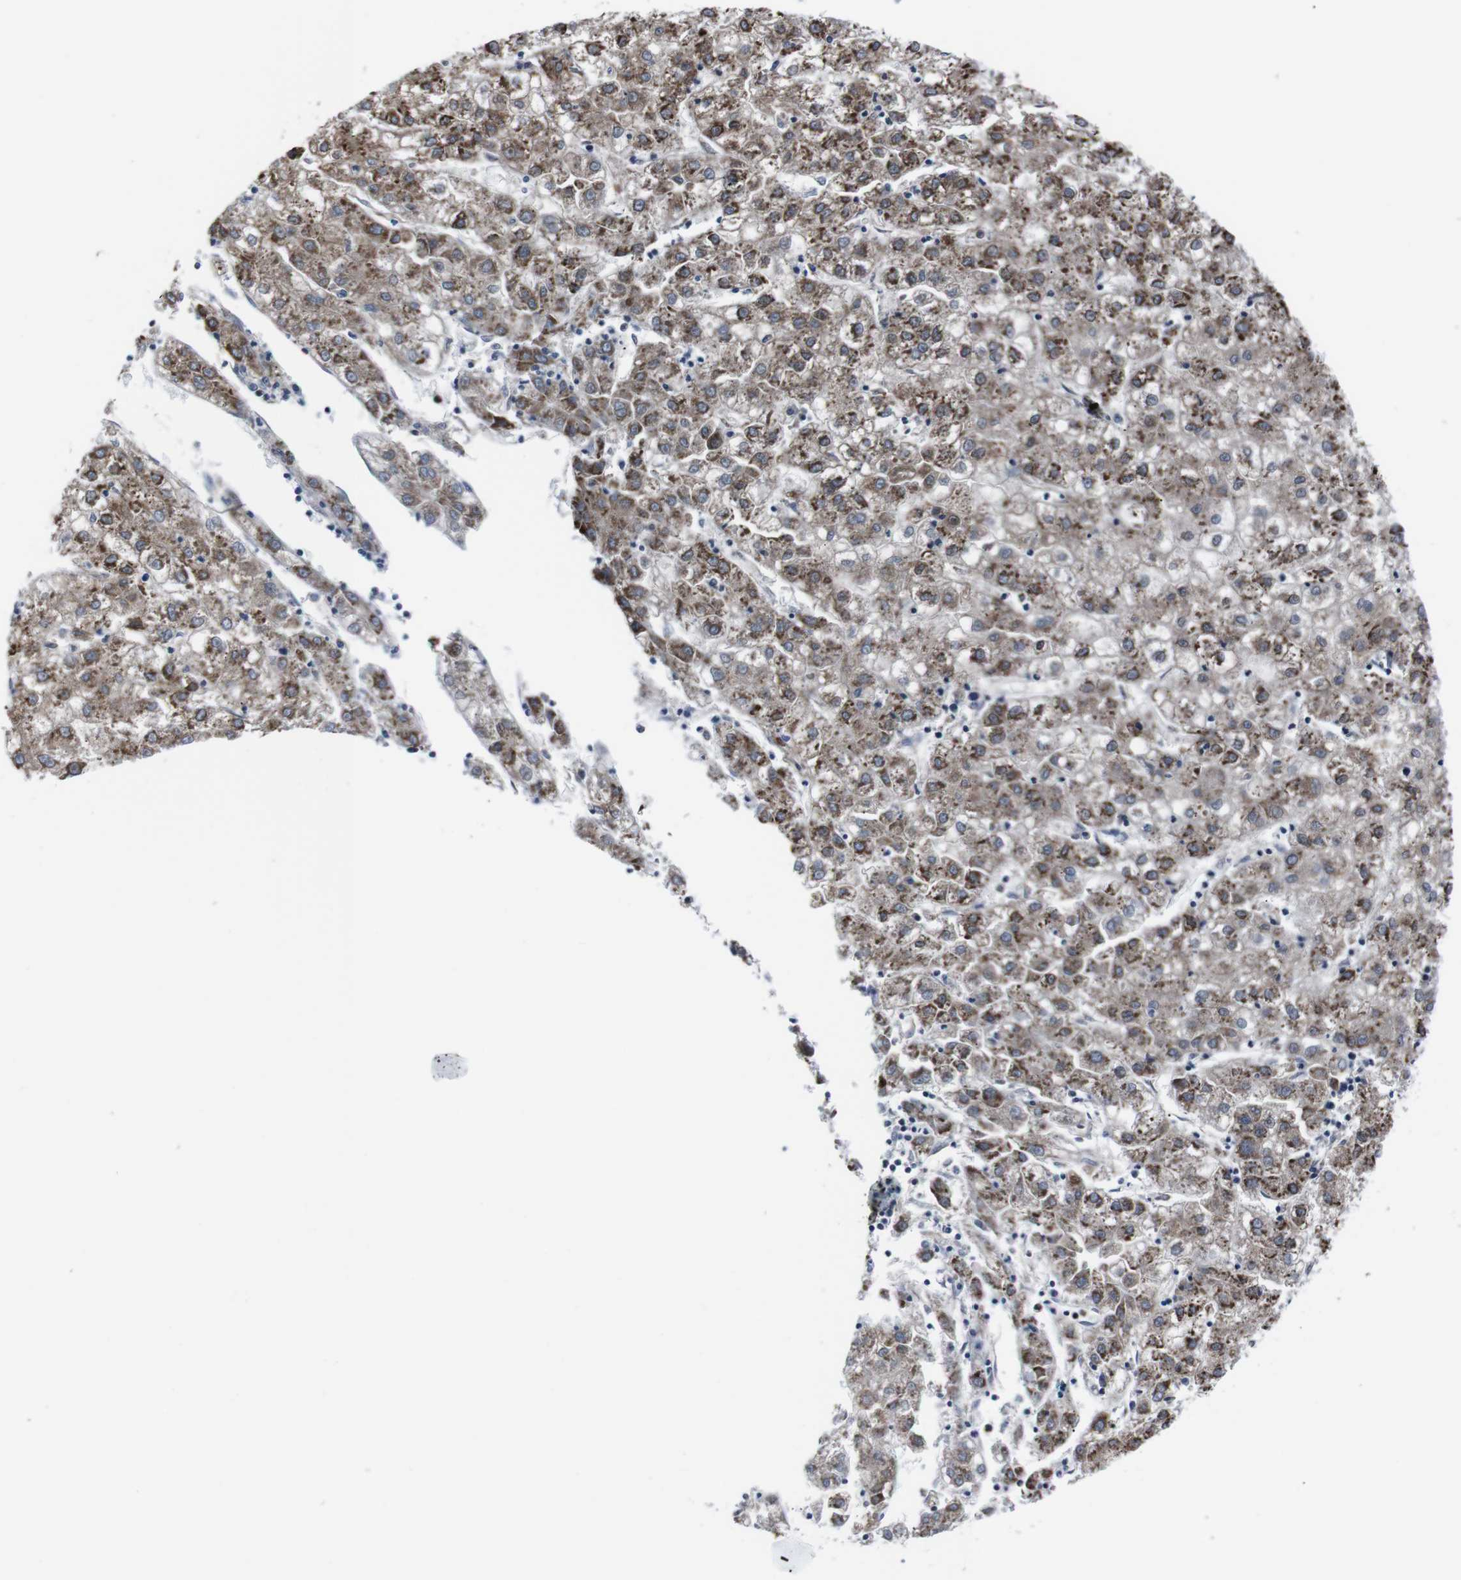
{"staining": {"intensity": "moderate", "quantity": ">75%", "location": "cytoplasmic/membranous"}, "tissue": "liver cancer", "cell_type": "Tumor cells", "image_type": "cancer", "snomed": [{"axis": "morphology", "description": "Carcinoma, Hepatocellular, NOS"}, {"axis": "topography", "description": "Liver"}], "caption": "High-magnification brightfield microscopy of liver cancer (hepatocellular carcinoma) stained with DAB (3,3'-diaminobenzidine) (brown) and counterstained with hematoxylin (blue). tumor cells exhibit moderate cytoplasmic/membranous staining is identified in about>75% of cells.", "gene": "EIF4A2", "patient": {"sex": "male", "age": 72}}